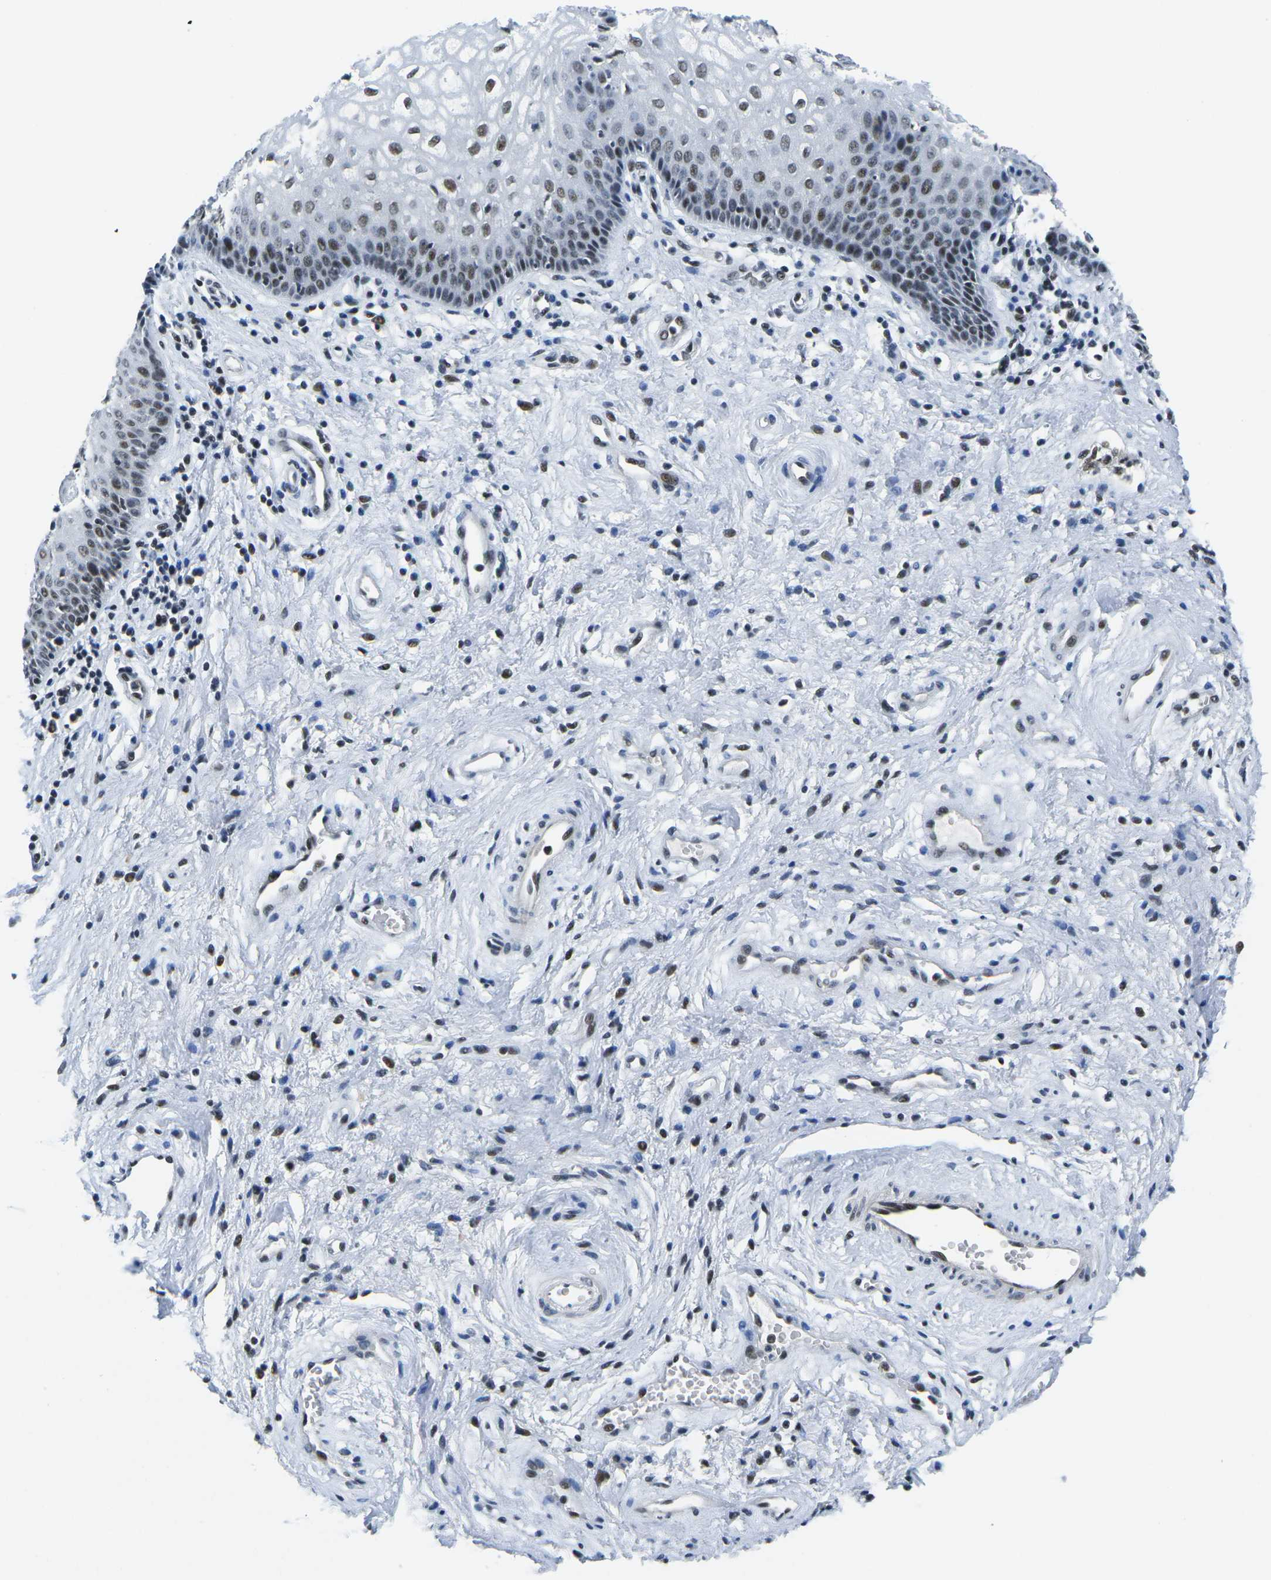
{"staining": {"intensity": "moderate", "quantity": "25%-75%", "location": "nuclear"}, "tissue": "vagina", "cell_type": "Squamous epithelial cells", "image_type": "normal", "snomed": [{"axis": "morphology", "description": "Normal tissue, NOS"}, {"axis": "topography", "description": "Vagina"}], "caption": "Protein staining reveals moderate nuclear expression in approximately 25%-75% of squamous epithelial cells in normal vagina. The staining was performed using DAB (3,3'-diaminobenzidine) to visualize the protein expression in brown, while the nuclei were stained in blue with hematoxylin (Magnification: 20x).", "gene": "PRPF8", "patient": {"sex": "female", "age": 34}}